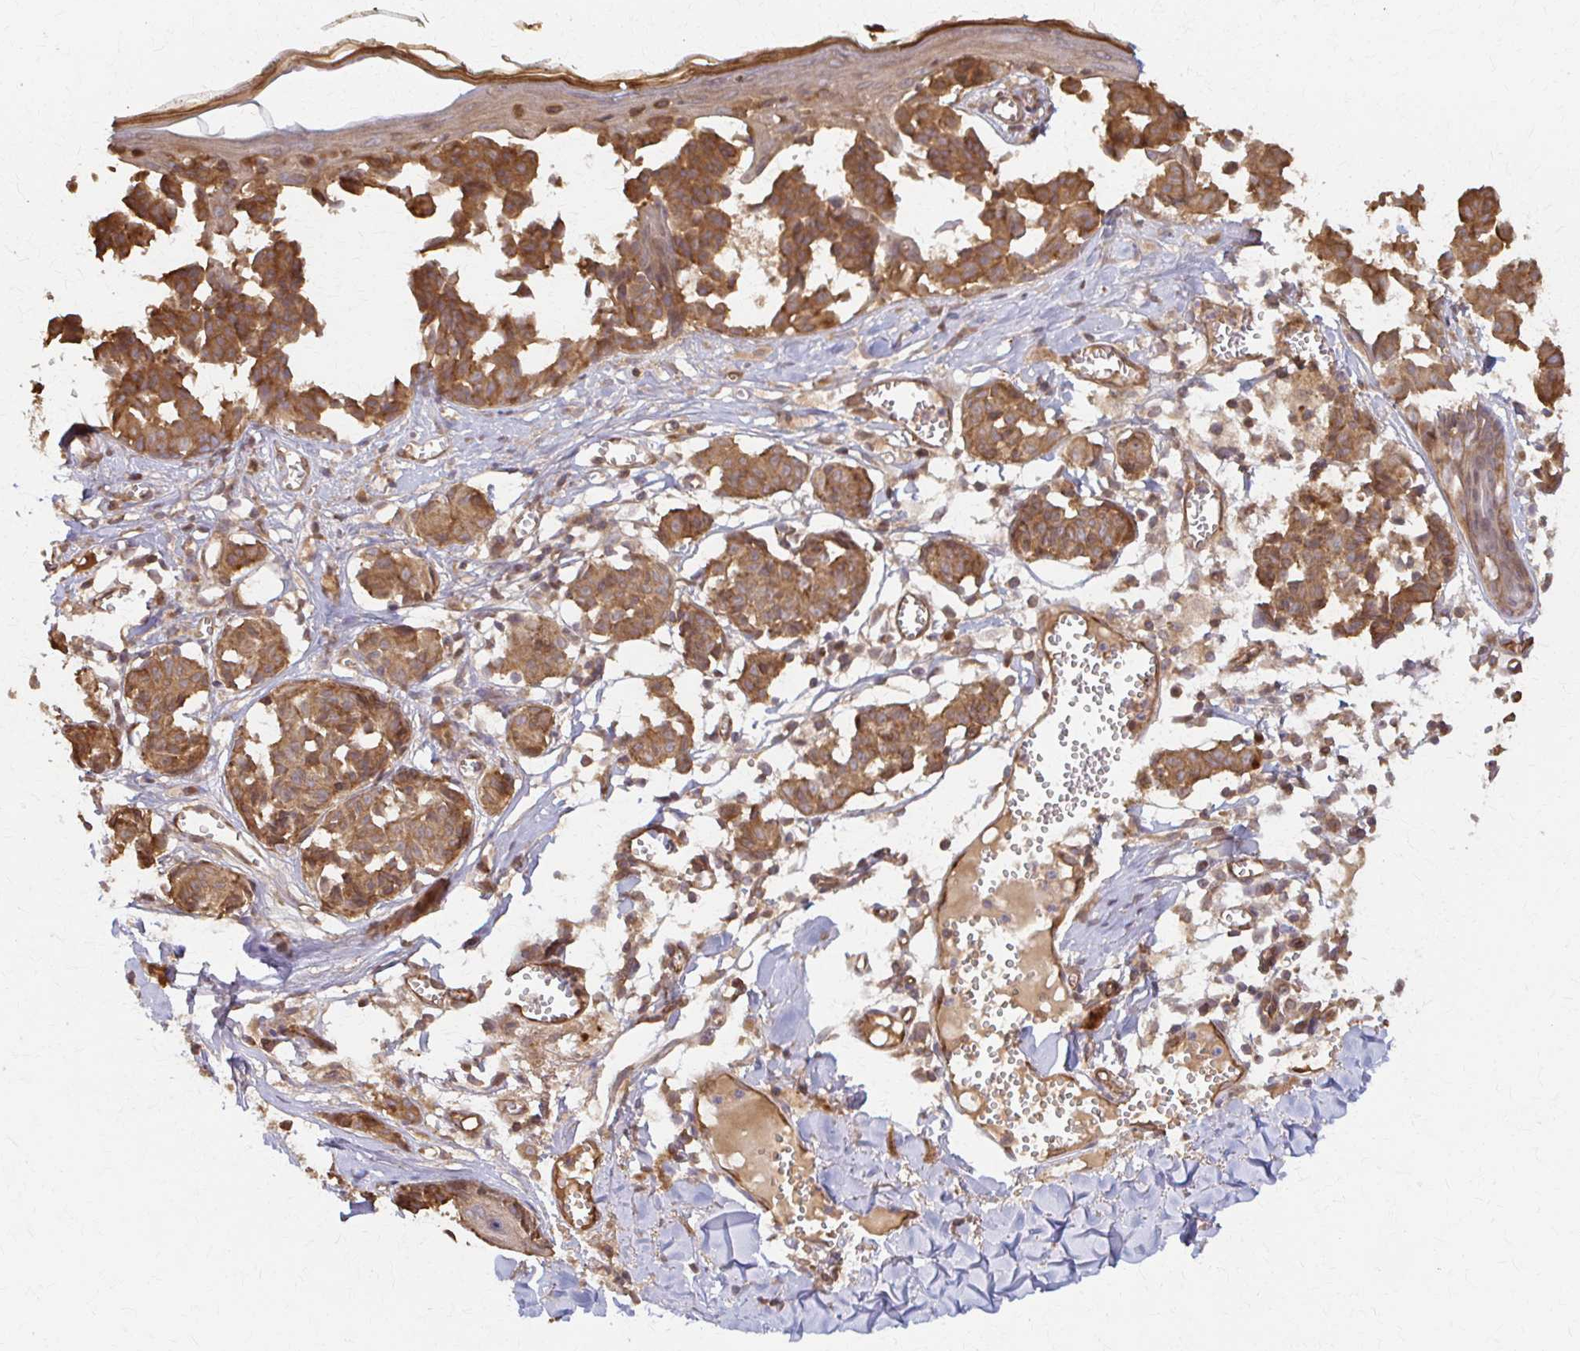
{"staining": {"intensity": "strong", "quantity": ">75%", "location": "cytoplasmic/membranous"}, "tissue": "melanoma", "cell_type": "Tumor cells", "image_type": "cancer", "snomed": [{"axis": "morphology", "description": "Malignant melanoma, NOS"}, {"axis": "topography", "description": "Skin"}], "caption": "This image displays immunohistochemistry (IHC) staining of human melanoma, with high strong cytoplasmic/membranous expression in about >75% of tumor cells.", "gene": "ARHGAP35", "patient": {"sex": "female", "age": 43}}